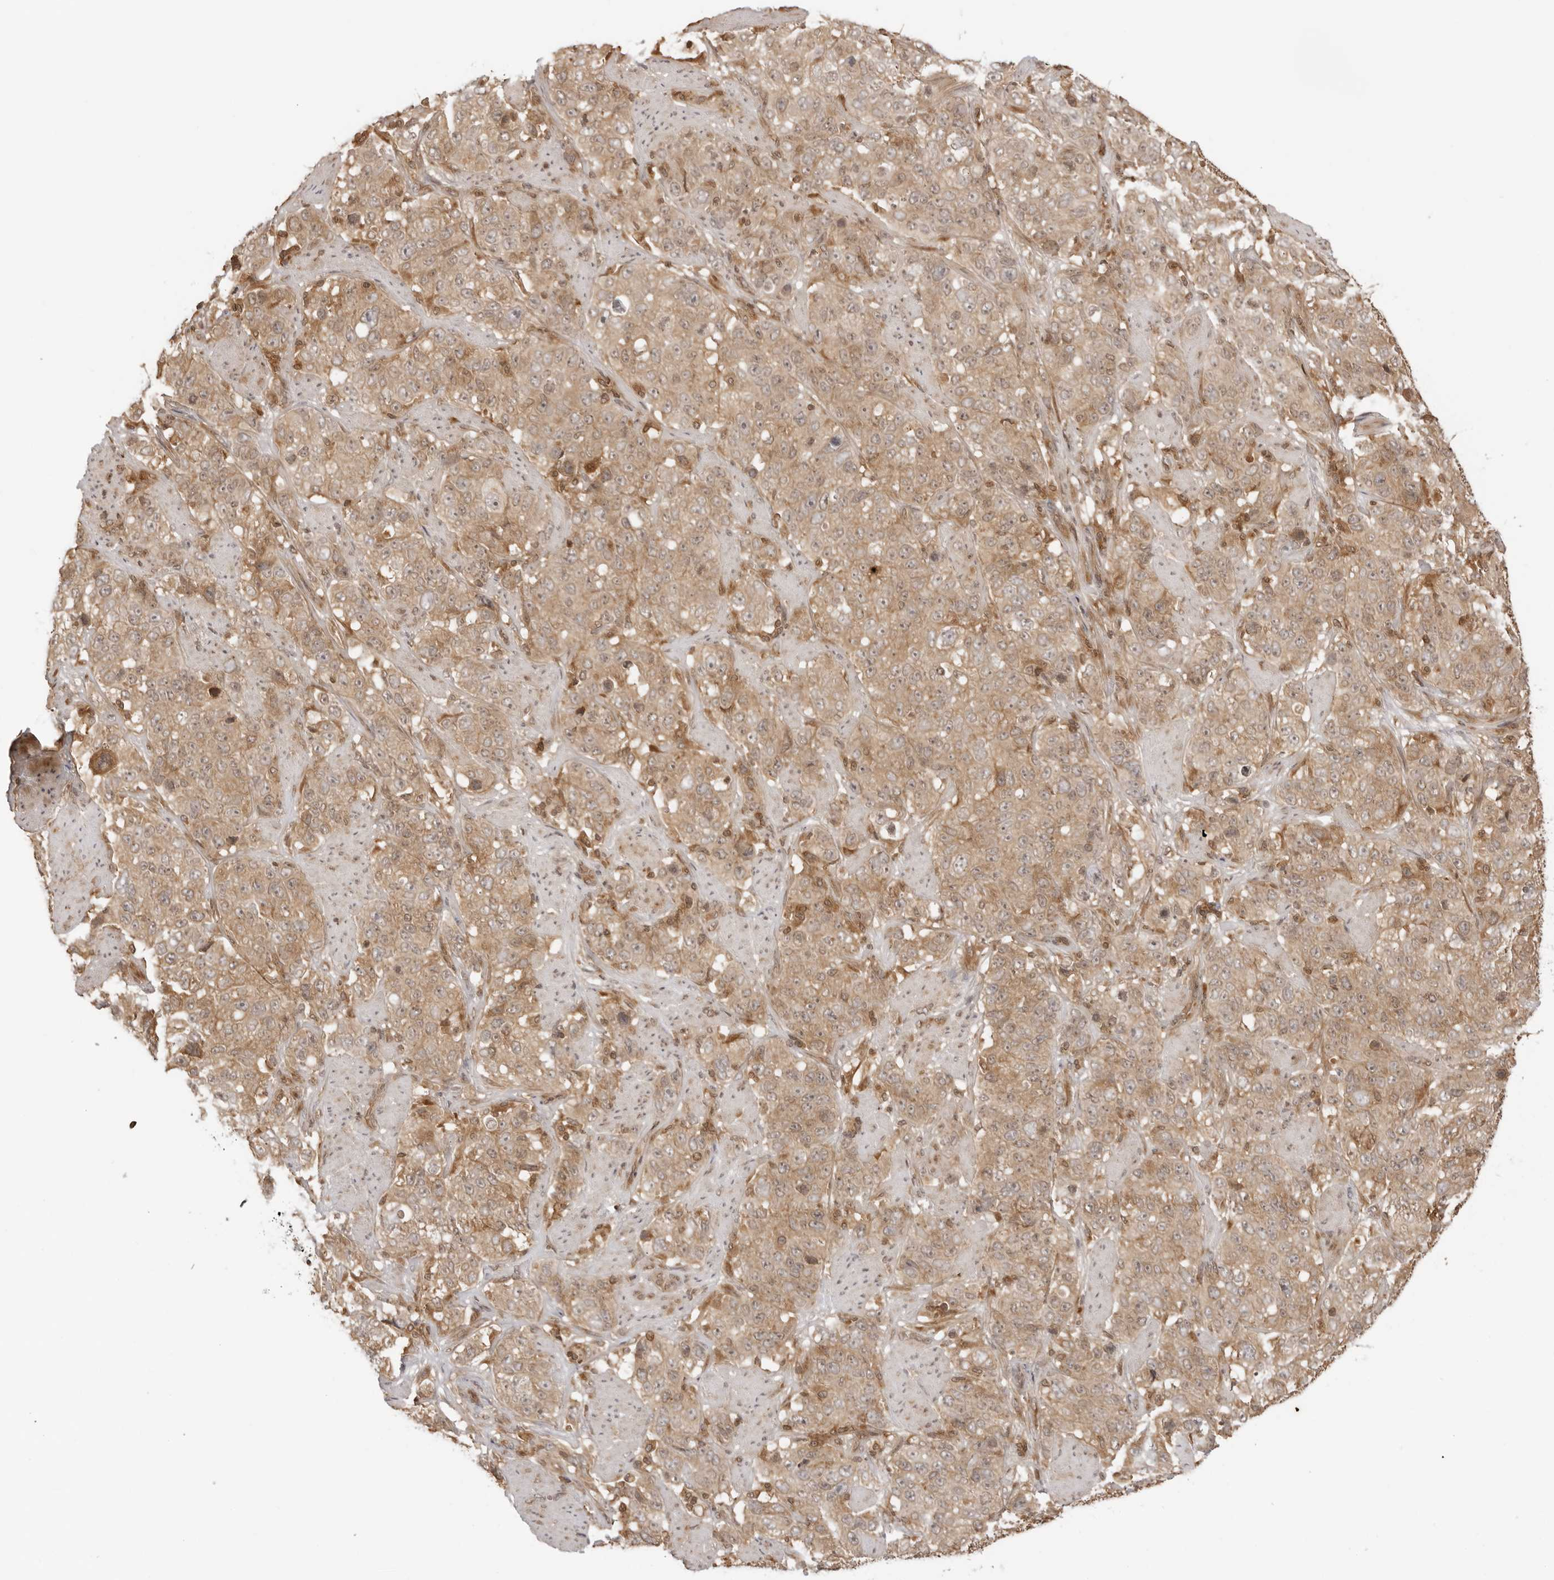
{"staining": {"intensity": "moderate", "quantity": ">75%", "location": "cytoplasmic/membranous"}, "tissue": "stomach cancer", "cell_type": "Tumor cells", "image_type": "cancer", "snomed": [{"axis": "morphology", "description": "Adenocarcinoma, NOS"}, {"axis": "topography", "description": "Stomach"}], "caption": "Immunohistochemistry of human adenocarcinoma (stomach) displays medium levels of moderate cytoplasmic/membranous expression in about >75% of tumor cells.", "gene": "IKBKE", "patient": {"sex": "male", "age": 48}}